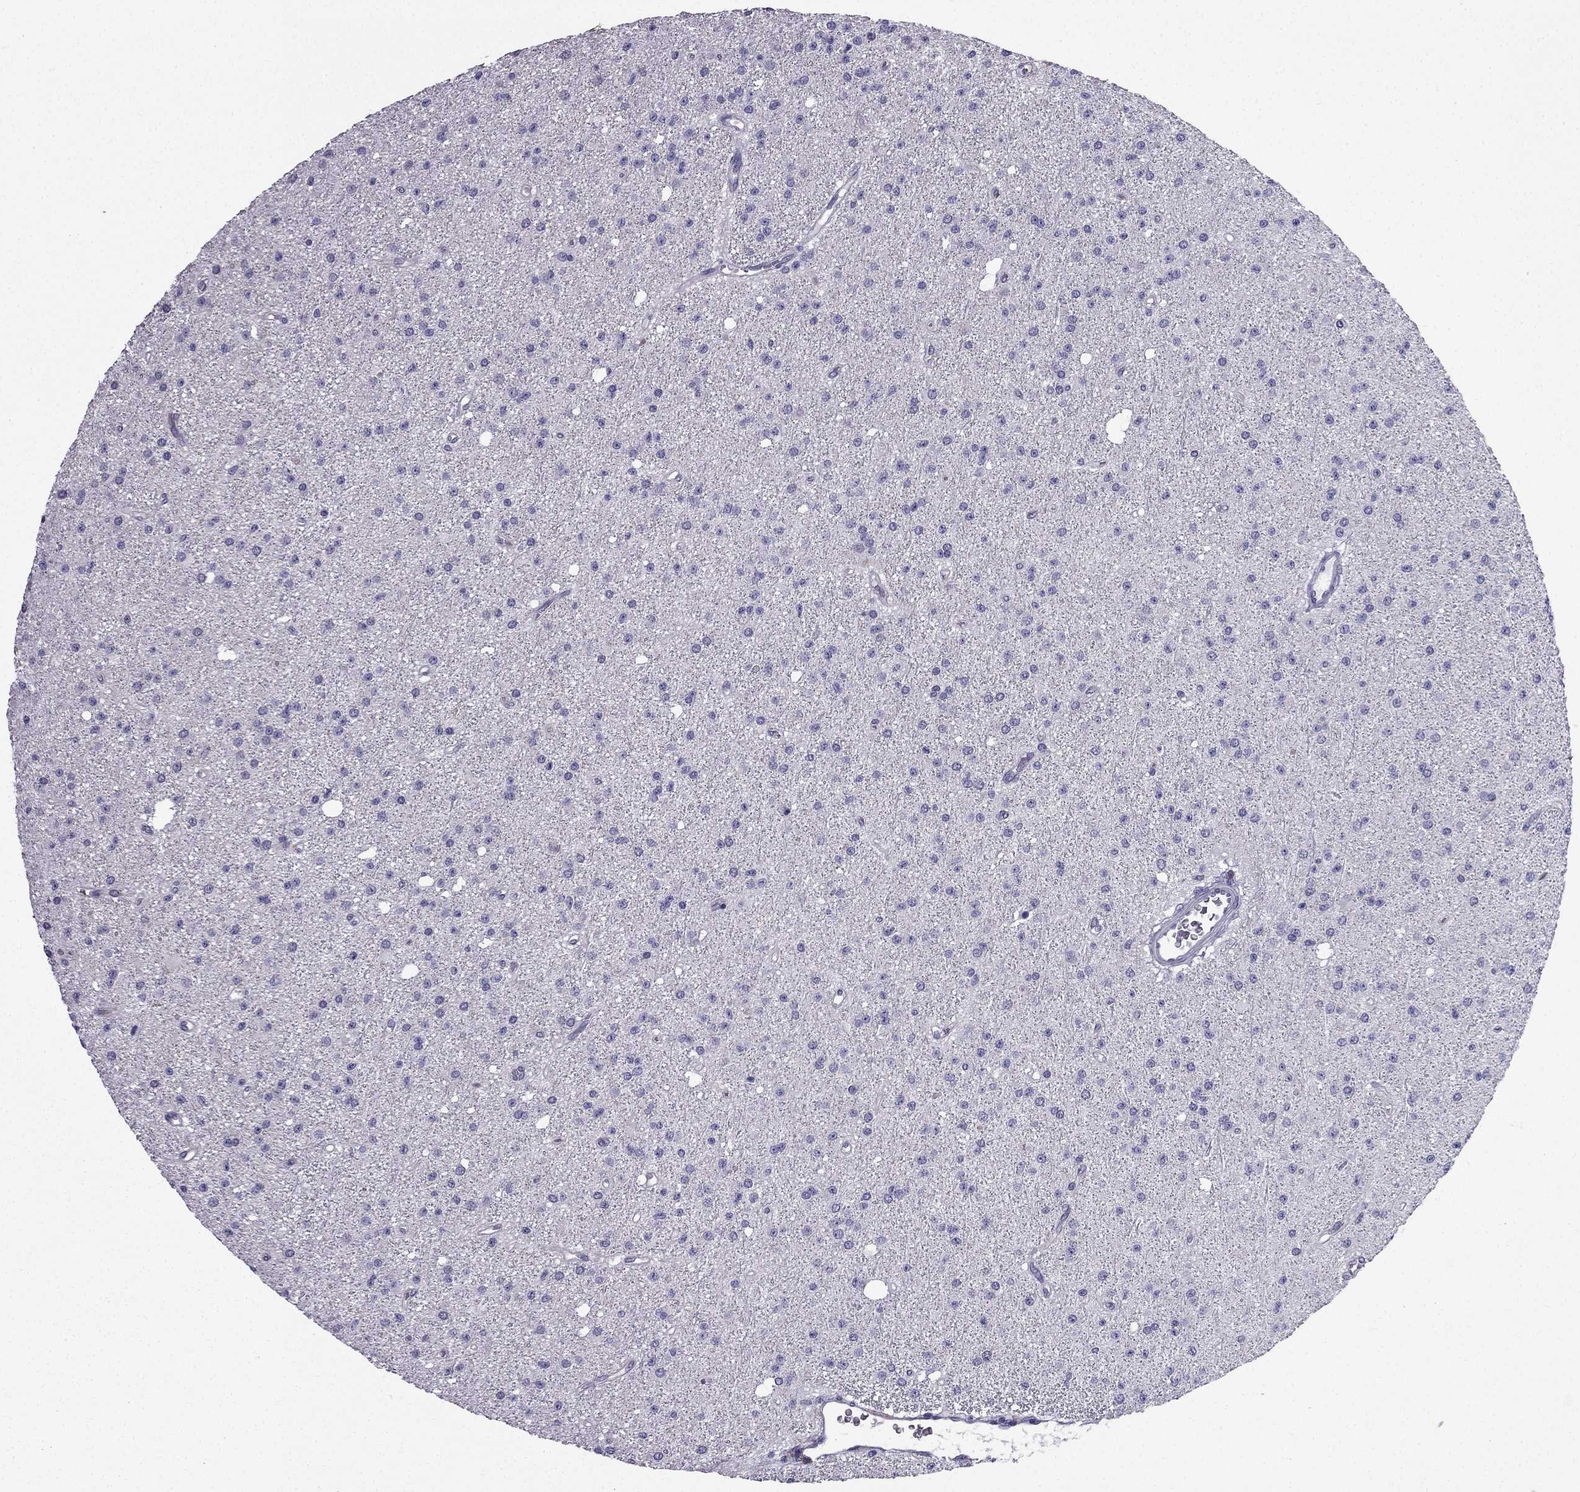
{"staining": {"intensity": "negative", "quantity": "none", "location": "none"}, "tissue": "glioma", "cell_type": "Tumor cells", "image_type": "cancer", "snomed": [{"axis": "morphology", "description": "Glioma, malignant, Low grade"}, {"axis": "topography", "description": "Brain"}], "caption": "IHC micrograph of neoplastic tissue: malignant glioma (low-grade) stained with DAB shows no significant protein positivity in tumor cells. Nuclei are stained in blue.", "gene": "IKBIP", "patient": {"sex": "male", "age": 27}}